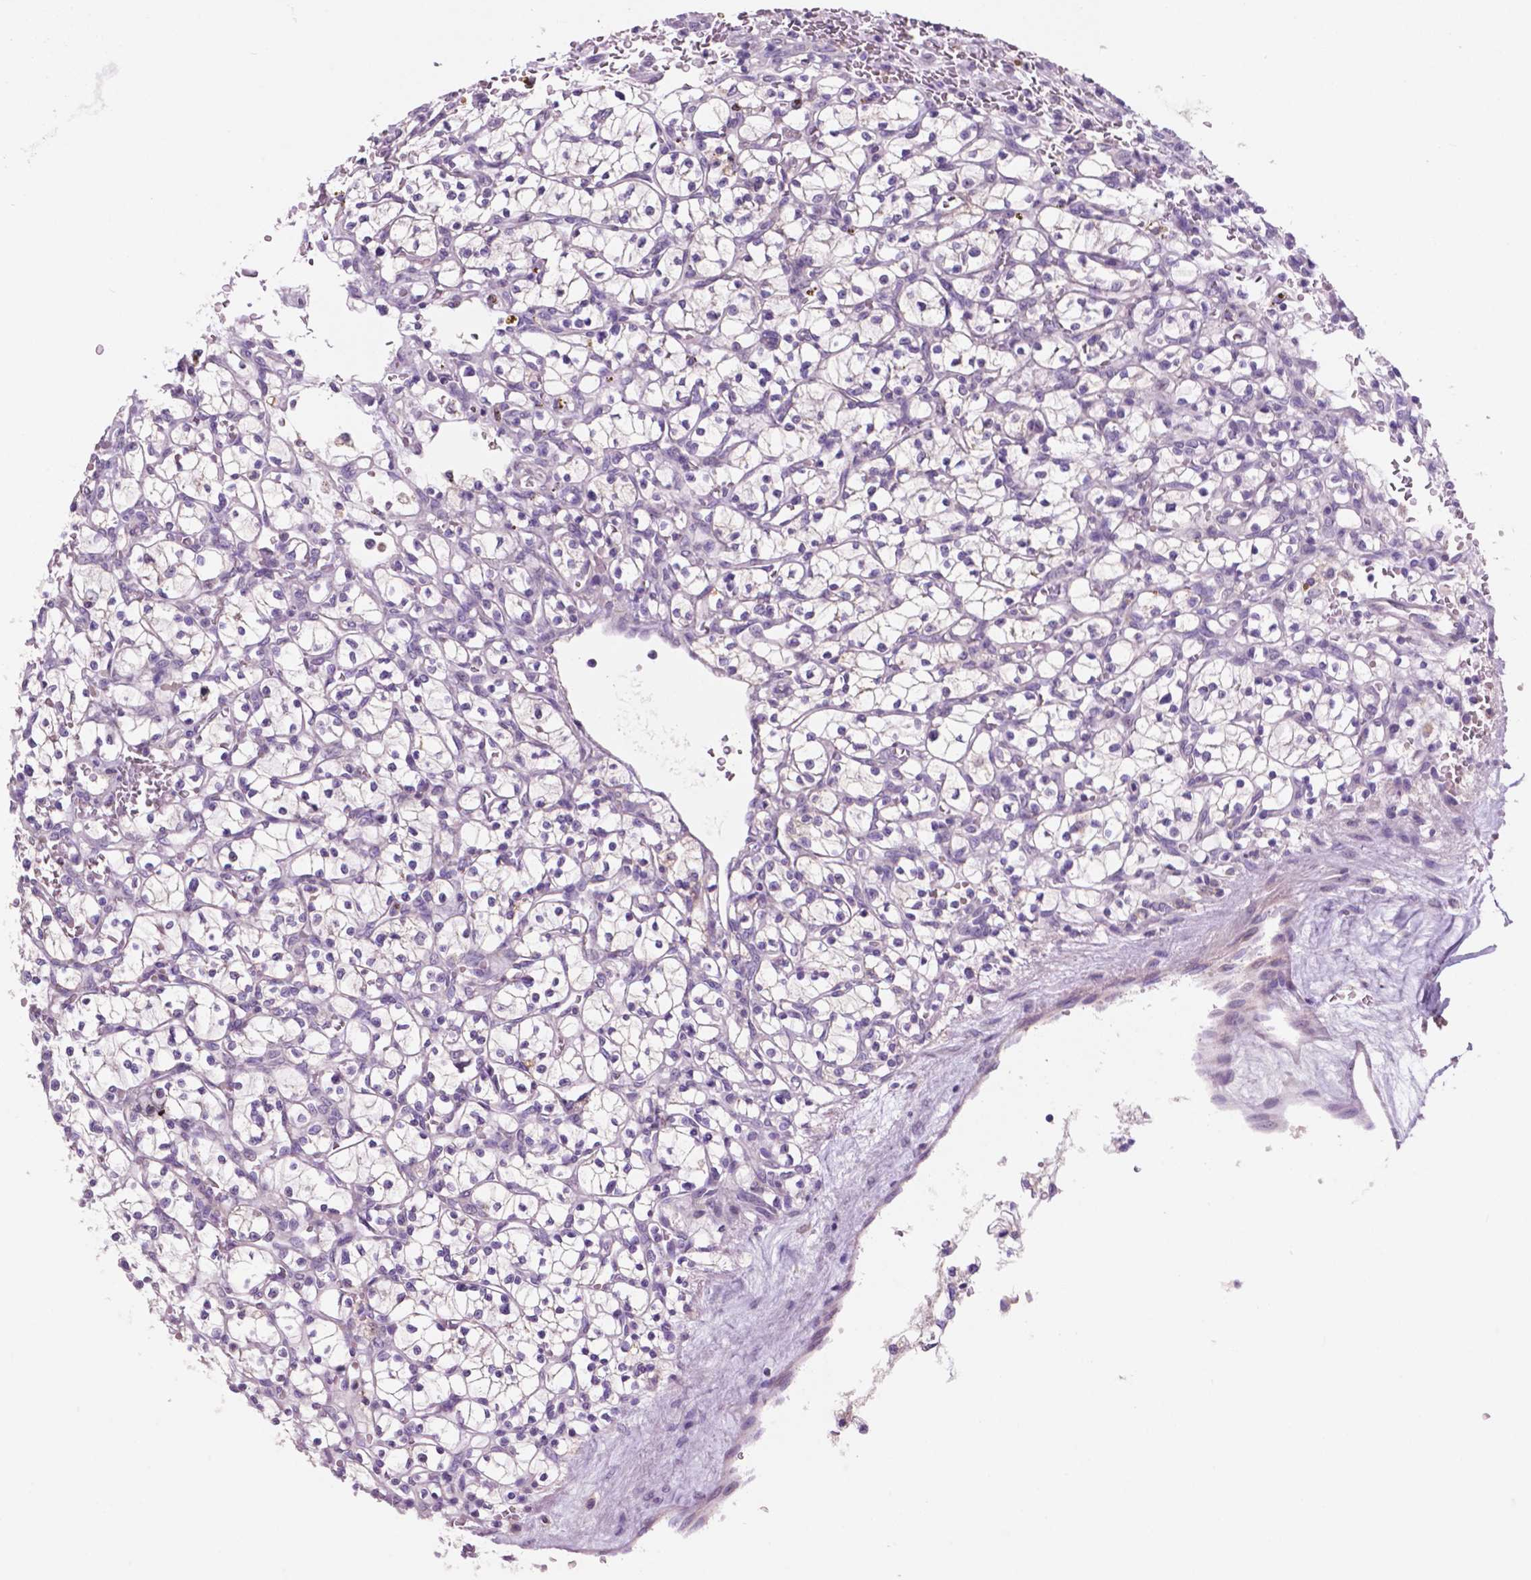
{"staining": {"intensity": "negative", "quantity": "none", "location": "none"}, "tissue": "renal cancer", "cell_type": "Tumor cells", "image_type": "cancer", "snomed": [{"axis": "morphology", "description": "Adenocarcinoma, NOS"}, {"axis": "topography", "description": "Kidney"}], "caption": "A high-resolution photomicrograph shows immunohistochemistry staining of adenocarcinoma (renal), which demonstrates no significant expression in tumor cells.", "gene": "PLSCR1", "patient": {"sex": "female", "age": 64}}